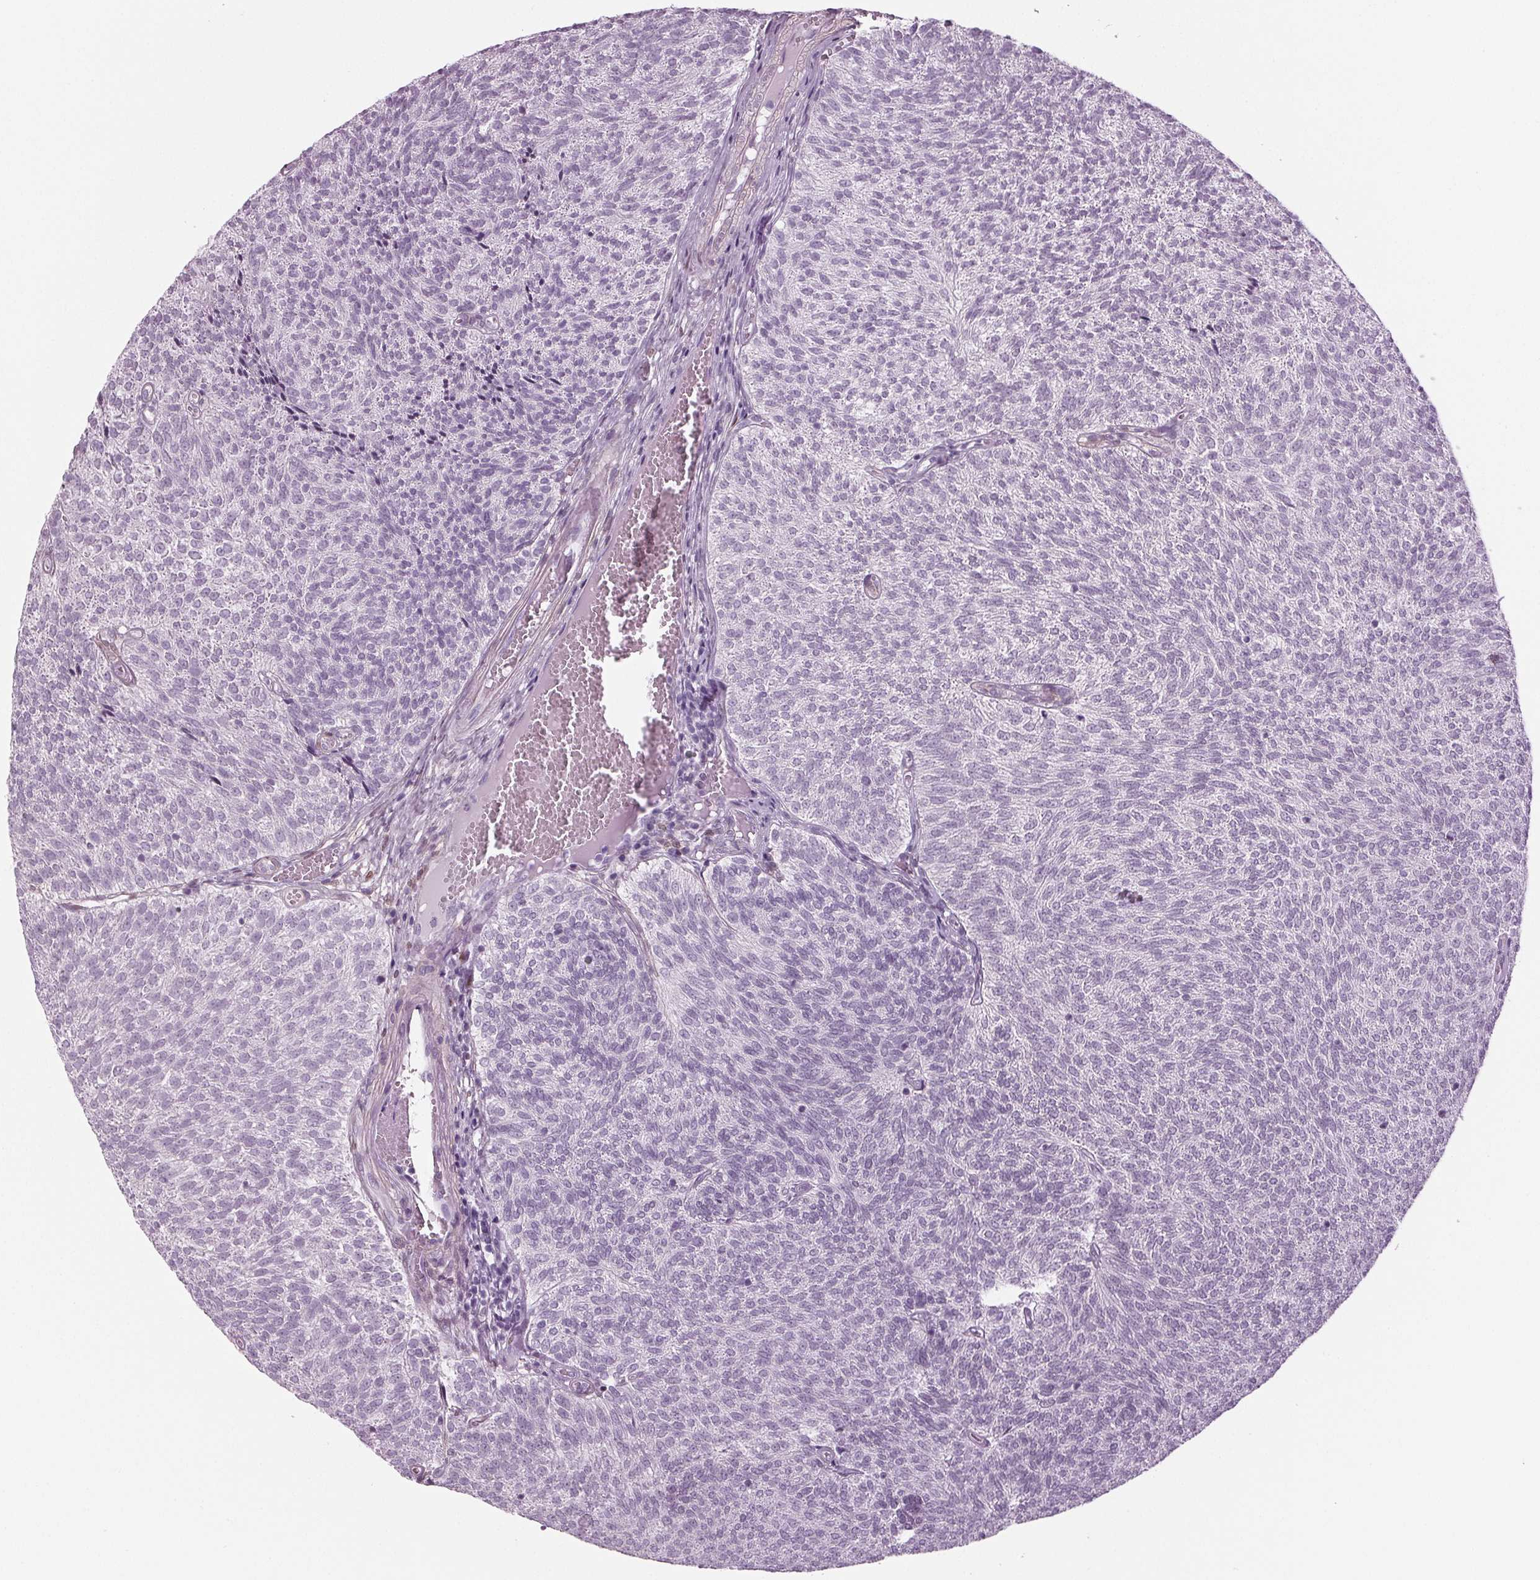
{"staining": {"intensity": "negative", "quantity": "none", "location": "none"}, "tissue": "urothelial cancer", "cell_type": "Tumor cells", "image_type": "cancer", "snomed": [{"axis": "morphology", "description": "Urothelial carcinoma, Low grade"}, {"axis": "topography", "description": "Urinary bladder"}], "caption": "Immunohistochemistry of urothelial carcinoma (low-grade) reveals no expression in tumor cells. The staining was performed using DAB to visualize the protein expression in brown, while the nuclei were stained in blue with hematoxylin (Magnification: 20x).", "gene": "BHLHE22", "patient": {"sex": "male", "age": 77}}